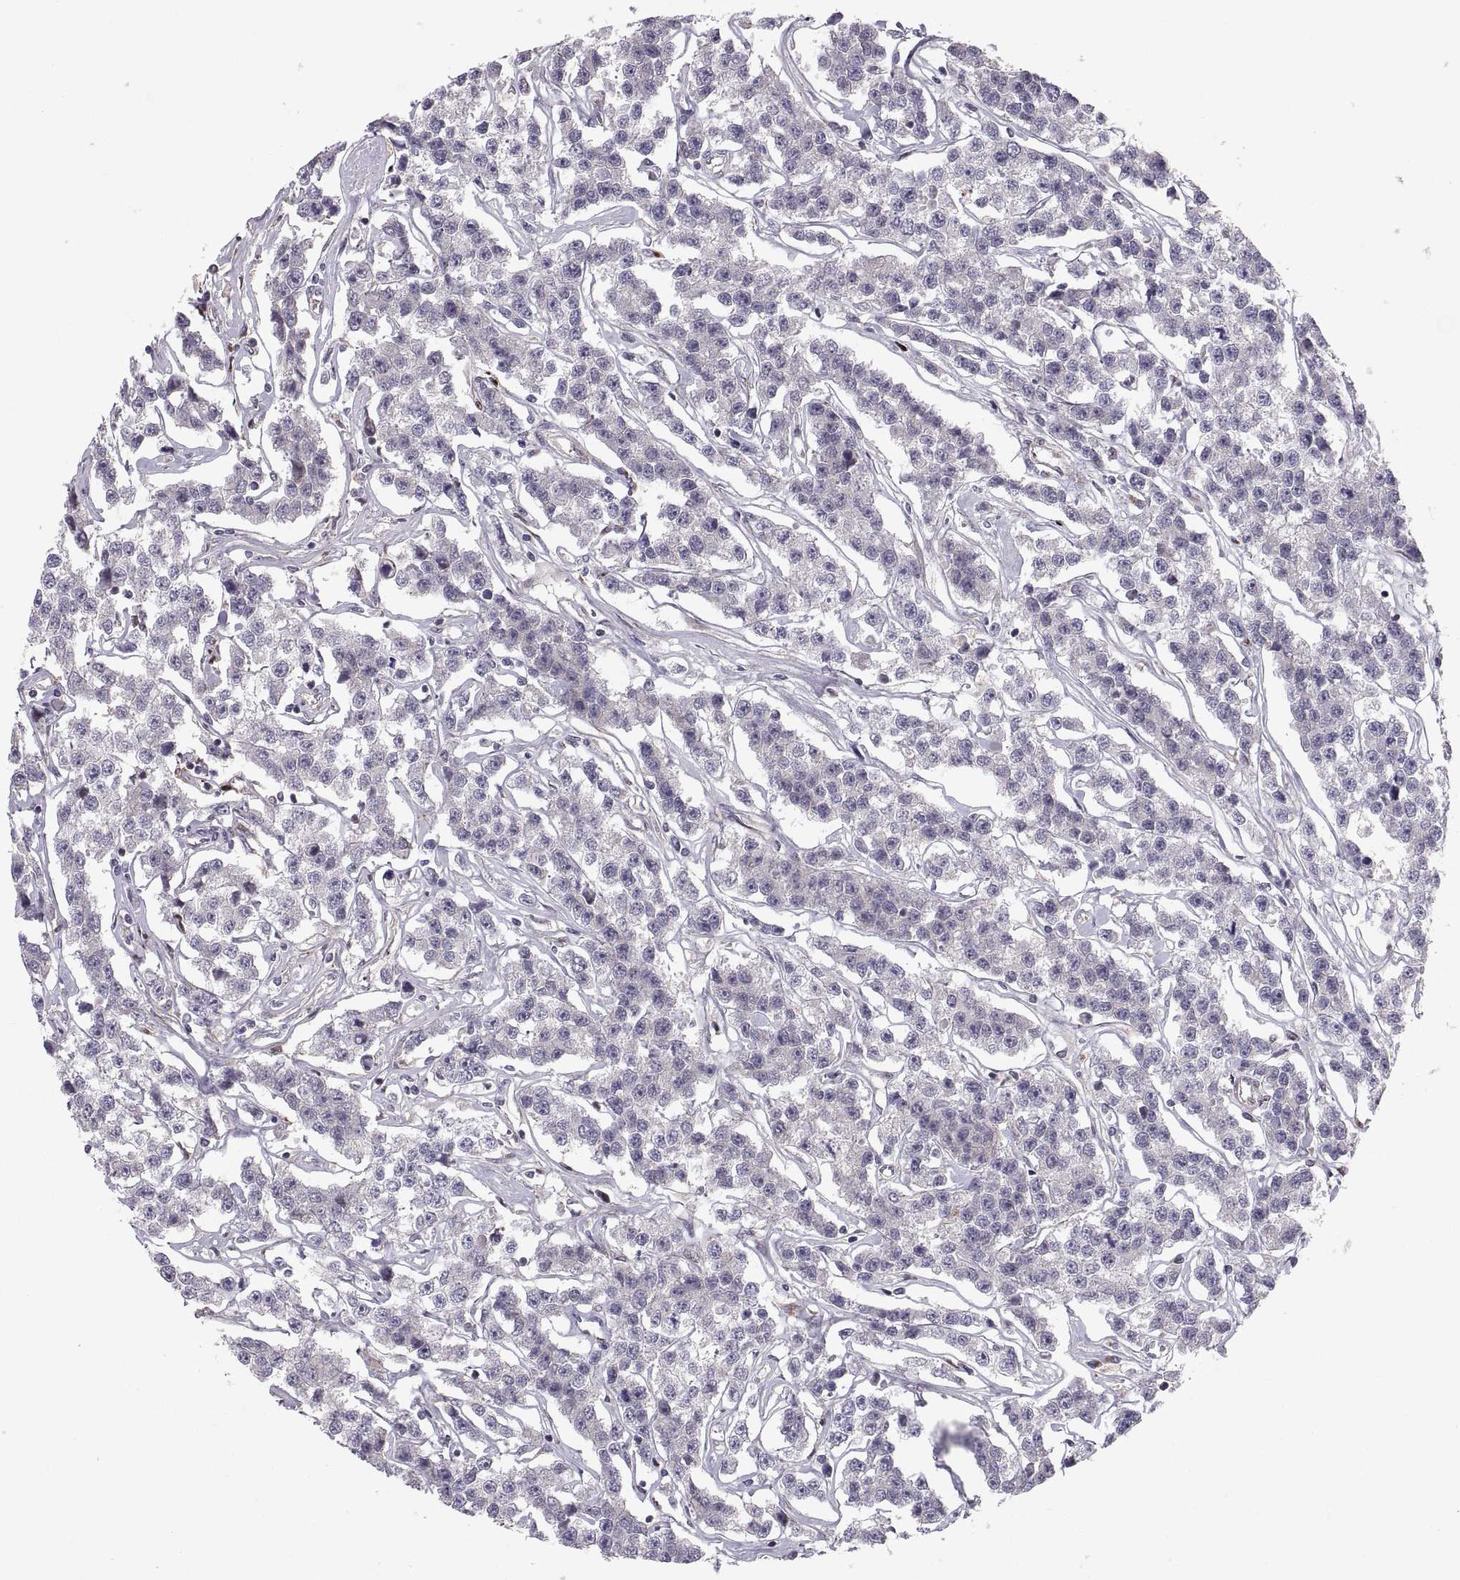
{"staining": {"intensity": "negative", "quantity": "none", "location": "none"}, "tissue": "testis cancer", "cell_type": "Tumor cells", "image_type": "cancer", "snomed": [{"axis": "morphology", "description": "Seminoma, NOS"}, {"axis": "topography", "description": "Testis"}], "caption": "DAB immunohistochemical staining of testis cancer (seminoma) reveals no significant expression in tumor cells. The staining was performed using DAB to visualize the protein expression in brown, while the nuclei were stained in blue with hematoxylin (Magnification: 20x).", "gene": "TESC", "patient": {"sex": "male", "age": 59}}